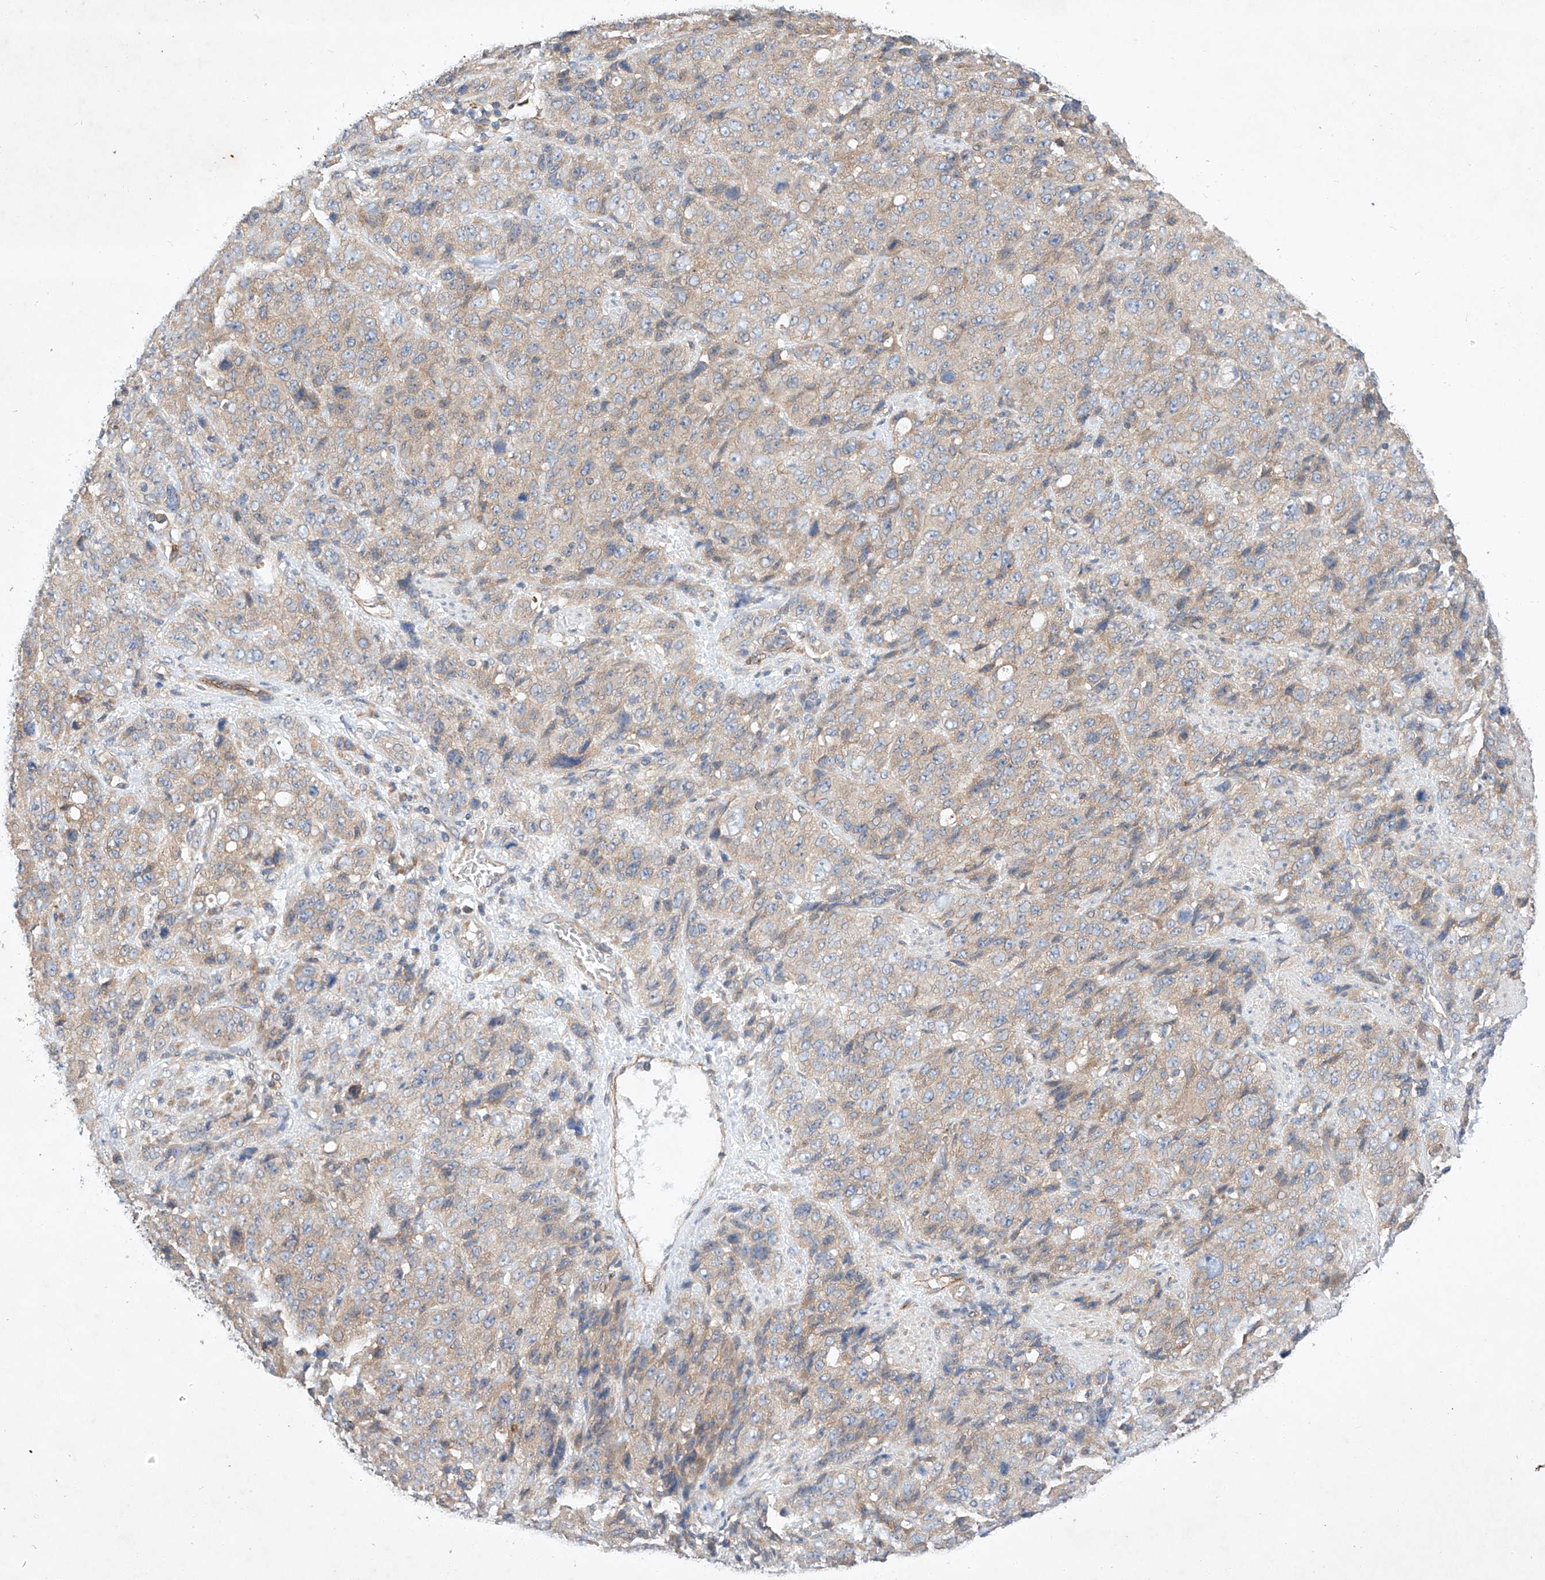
{"staining": {"intensity": "weak", "quantity": "25%-75%", "location": "cytoplasmic/membranous"}, "tissue": "stomach cancer", "cell_type": "Tumor cells", "image_type": "cancer", "snomed": [{"axis": "morphology", "description": "Adenocarcinoma, NOS"}, {"axis": "topography", "description": "Stomach"}], "caption": "Approximately 25%-75% of tumor cells in human adenocarcinoma (stomach) reveal weak cytoplasmic/membranous protein expression as visualized by brown immunohistochemical staining.", "gene": "C6orf118", "patient": {"sex": "male", "age": 48}}